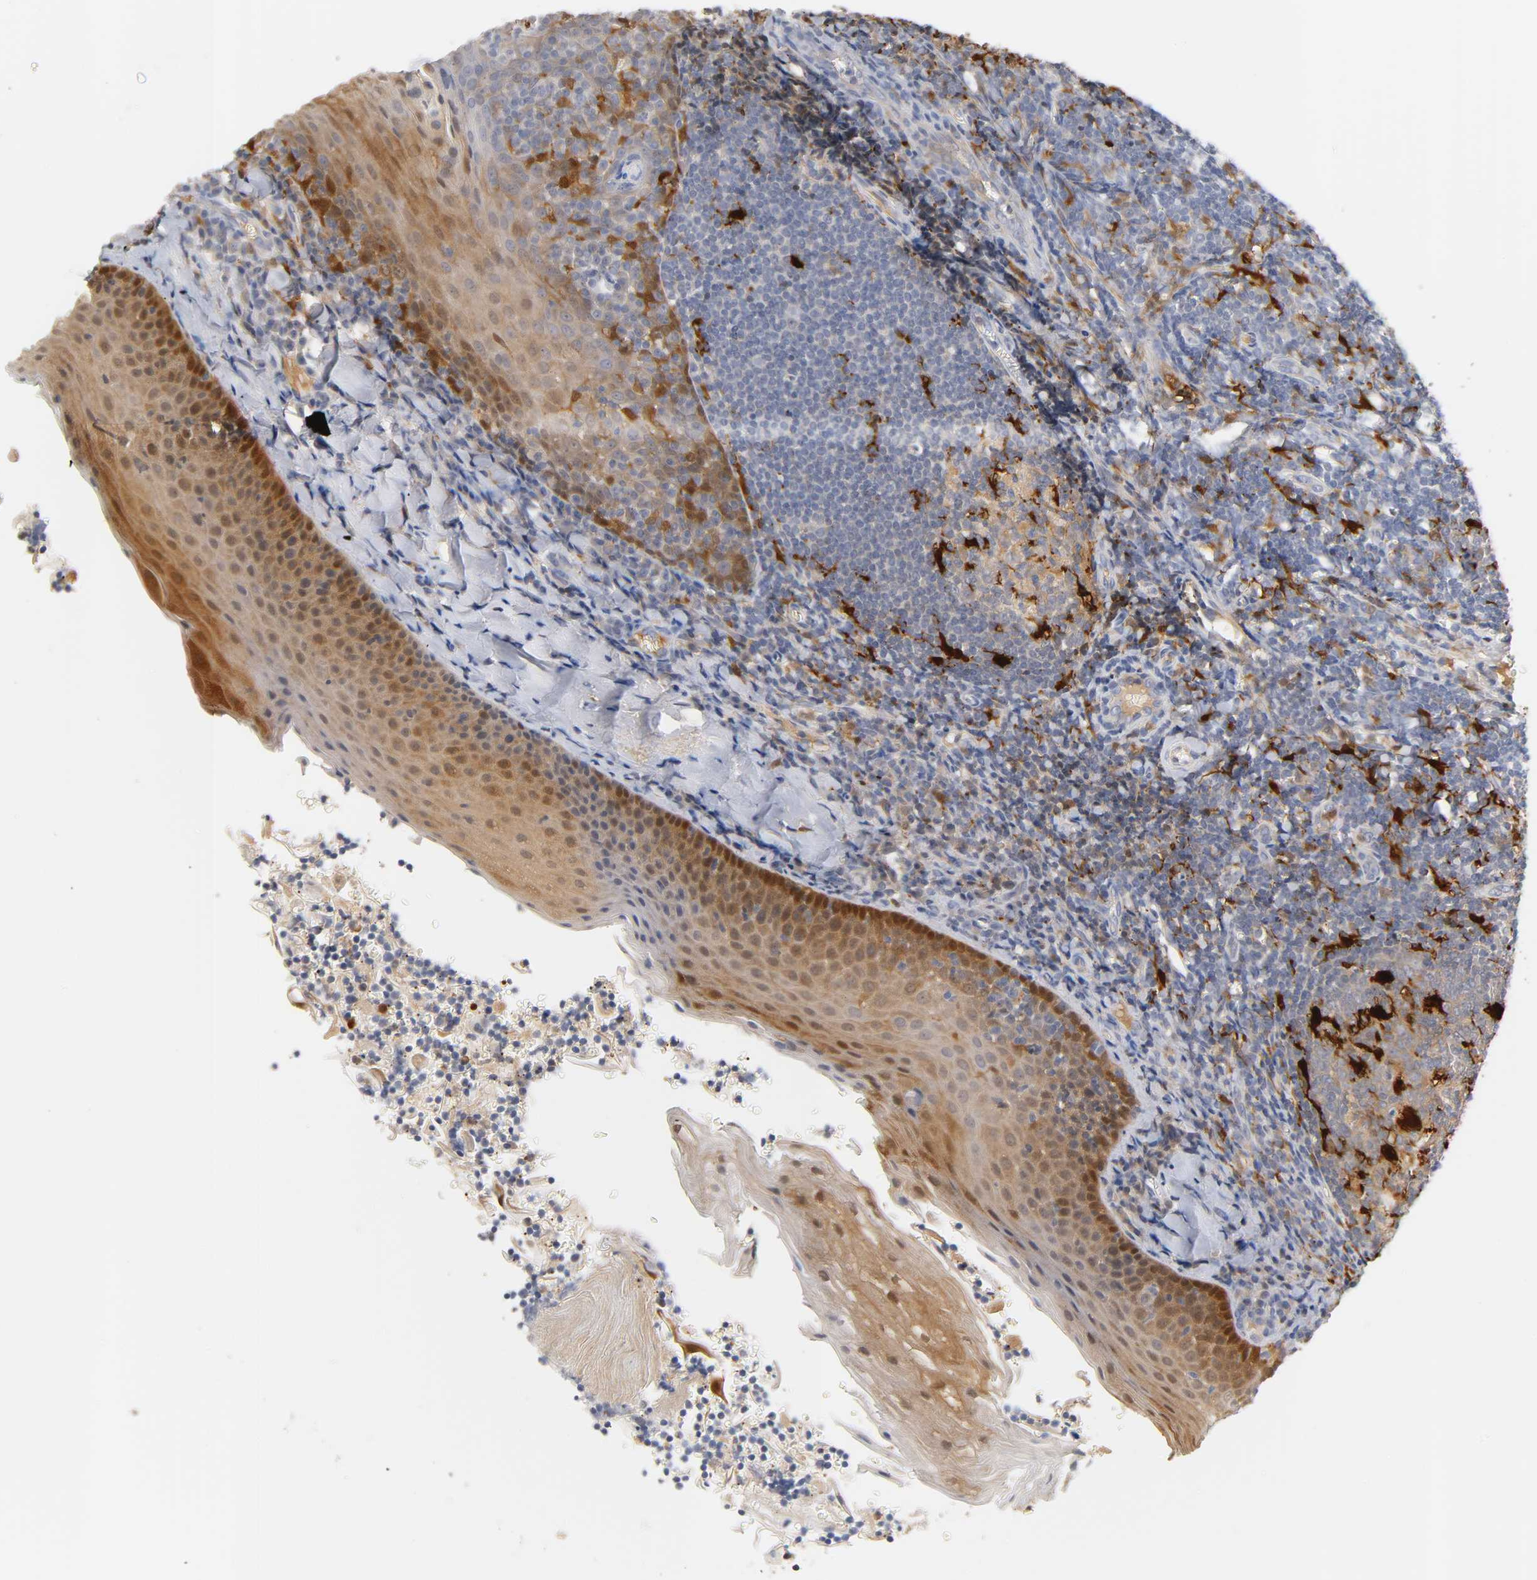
{"staining": {"intensity": "strong", "quantity": "<25%", "location": "cytoplasmic/membranous"}, "tissue": "tonsil", "cell_type": "Germinal center cells", "image_type": "normal", "snomed": [{"axis": "morphology", "description": "Normal tissue, NOS"}, {"axis": "topography", "description": "Tonsil"}], "caption": "Immunohistochemistry of benign tonsil exhibits medium levels of strong cytoplasmic/membranous expression in approximately <25% of germinal center cells.", "gene": "IL18", "patient": {"sex": "male", "age": 31}}